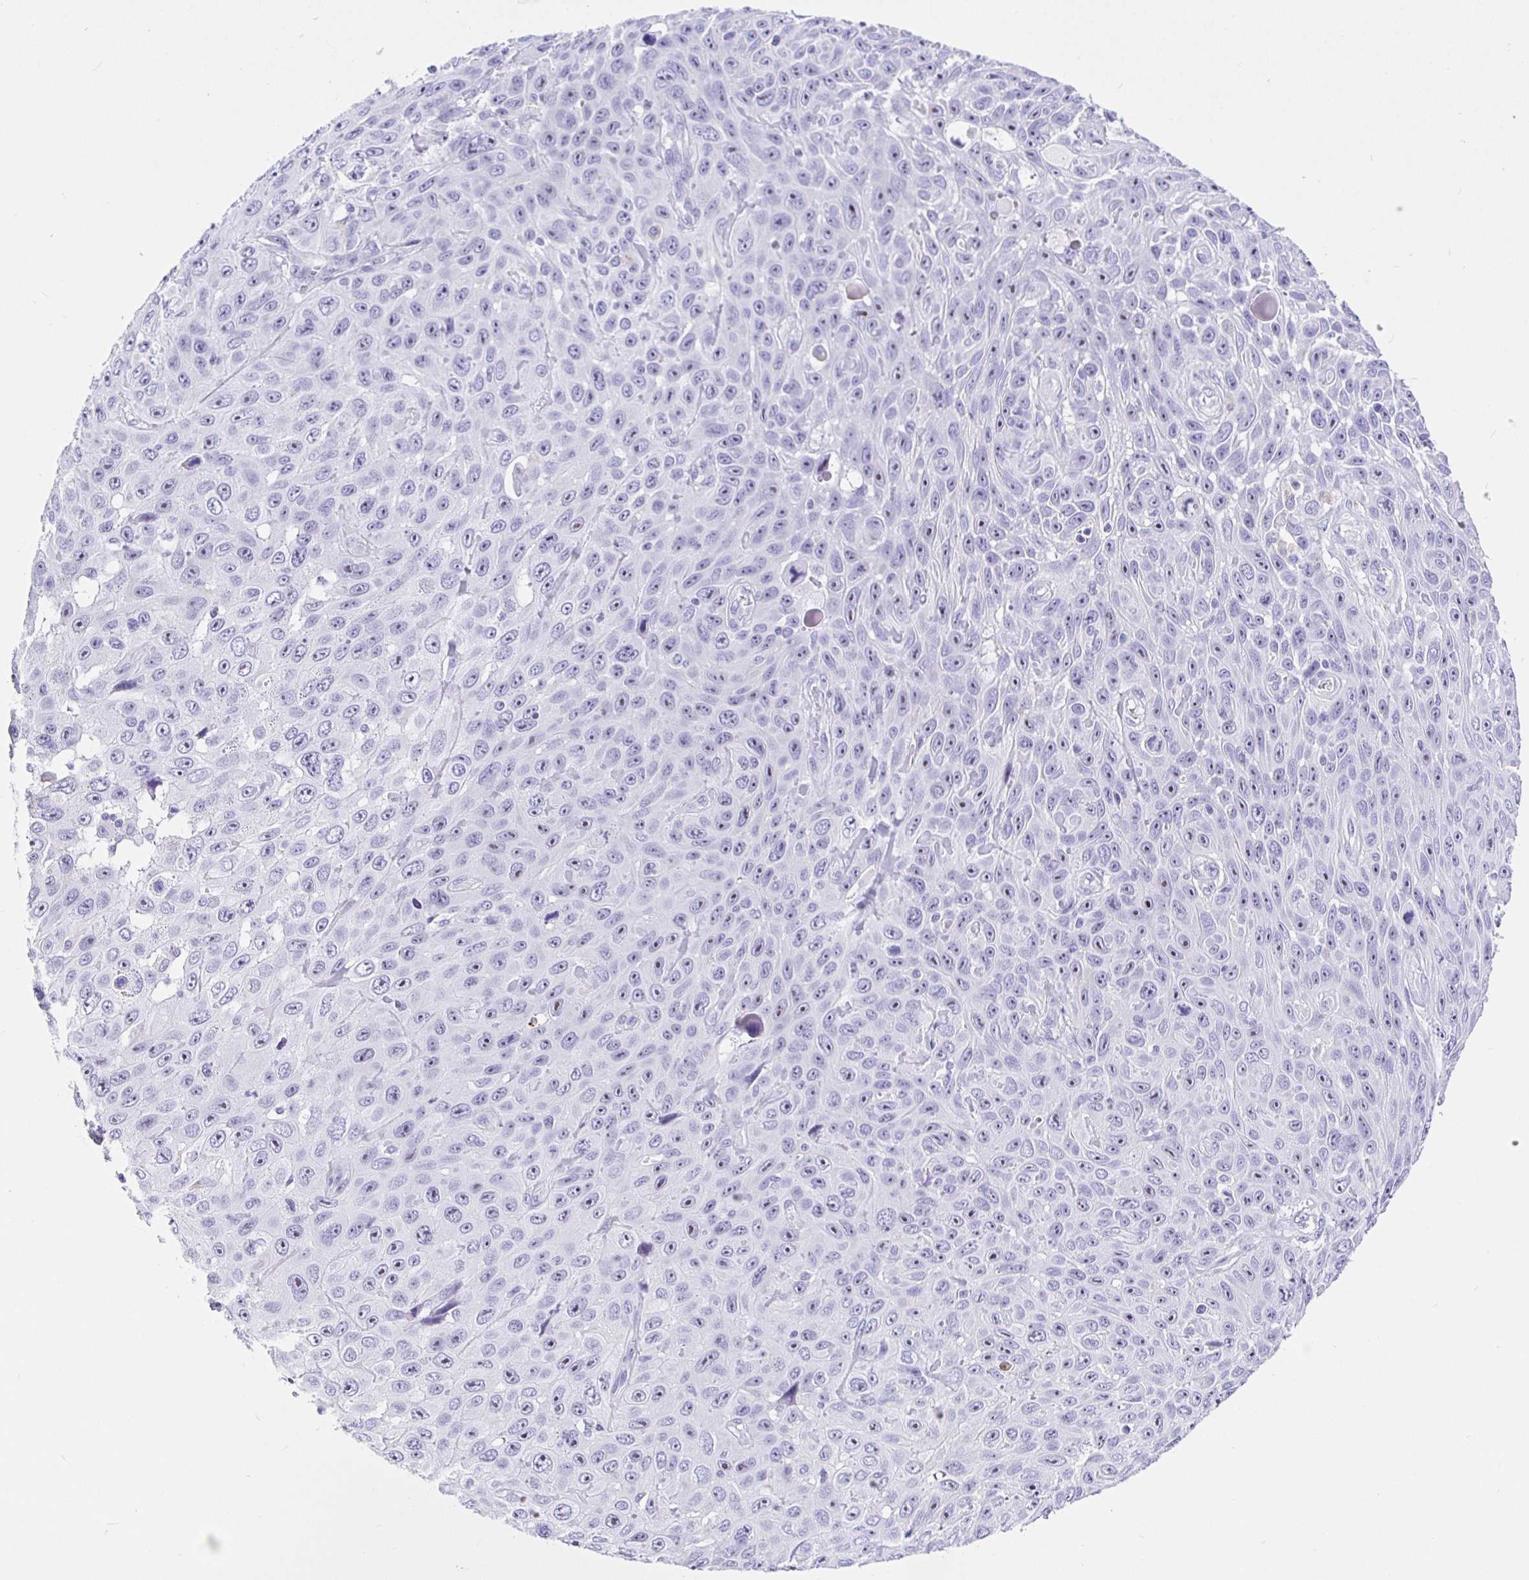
{"staining": {"intensity": "moderate", "quantity": "<25%", "location": "nuclear"}, "tissue": "skin cancer", "cell_type": "Tumor cells", "image_type": "cancer", "snomed": [{"axis": "morphology", "description": "Squamous cell carcinoma, NOS"}, {"axis": "topography", "description": "Skin"}], "caption": "The photomicrograph displays staining of skin squamous cell carcinoma, revealing moderate nuclear protein positivity (brown color) within tumor cells.", "gene": "PRAMEF19", "patient": {"sex": "male", "age": 82}}